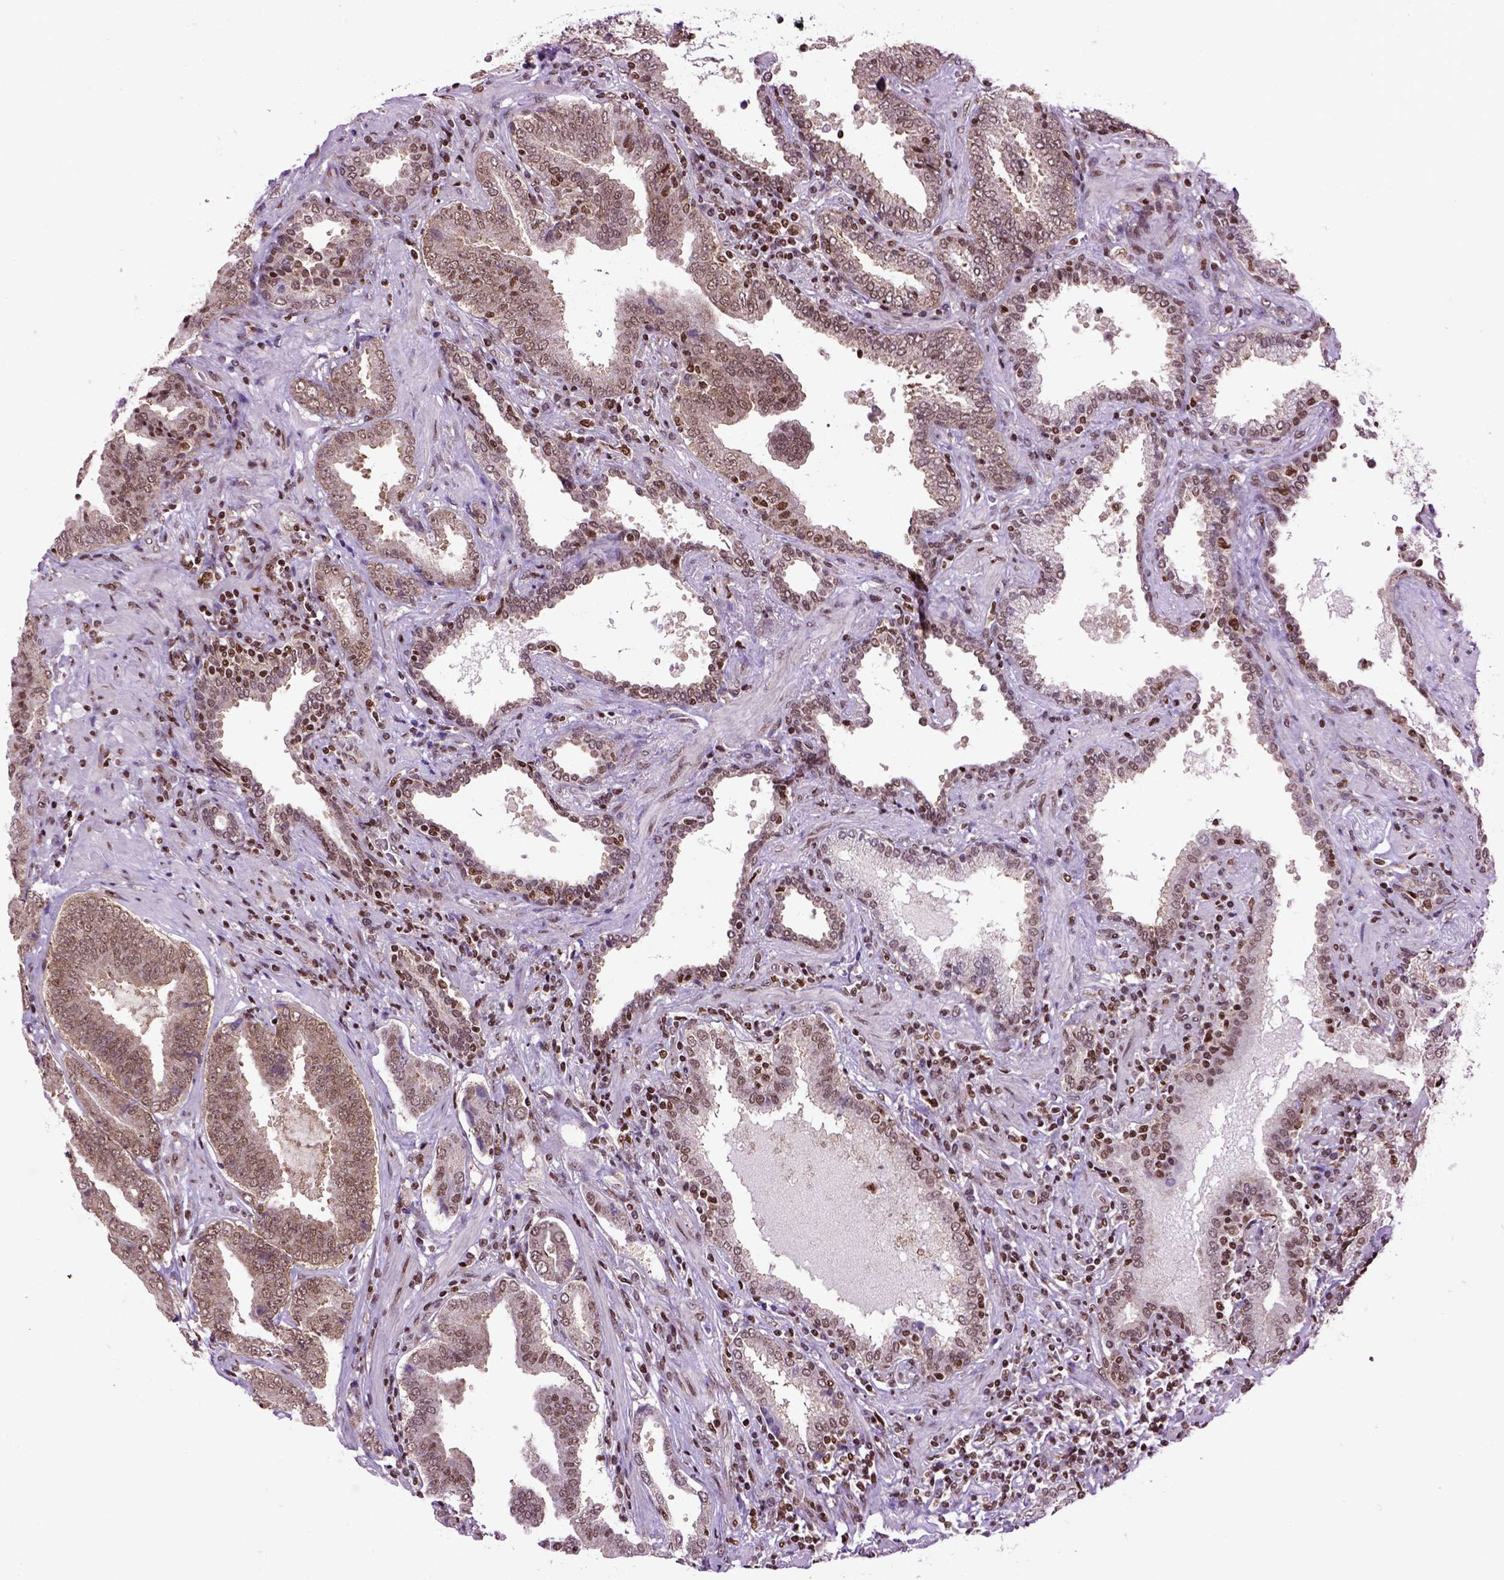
{"staining": {"intensity": "weak", "quantity": "25%-75%", "location": "nuclear"}, "tissue": "prostate cancer", "cell_type": "Tumor cells", "image_type": "cancer", "snomed": [{"axis": "morphology", "description": "Adenocarcinoma, NOS"}, {"axis": "topography", "description": "Prostate"}], "caption": "Human prostate cancer (adenocarcinoma) stained with a brown dye demonstrates weak nuclear positive staining in about 25%-75% of tumor cells.", "gene": "CELF1", "patient": {"sex": "male", "age": 64}}